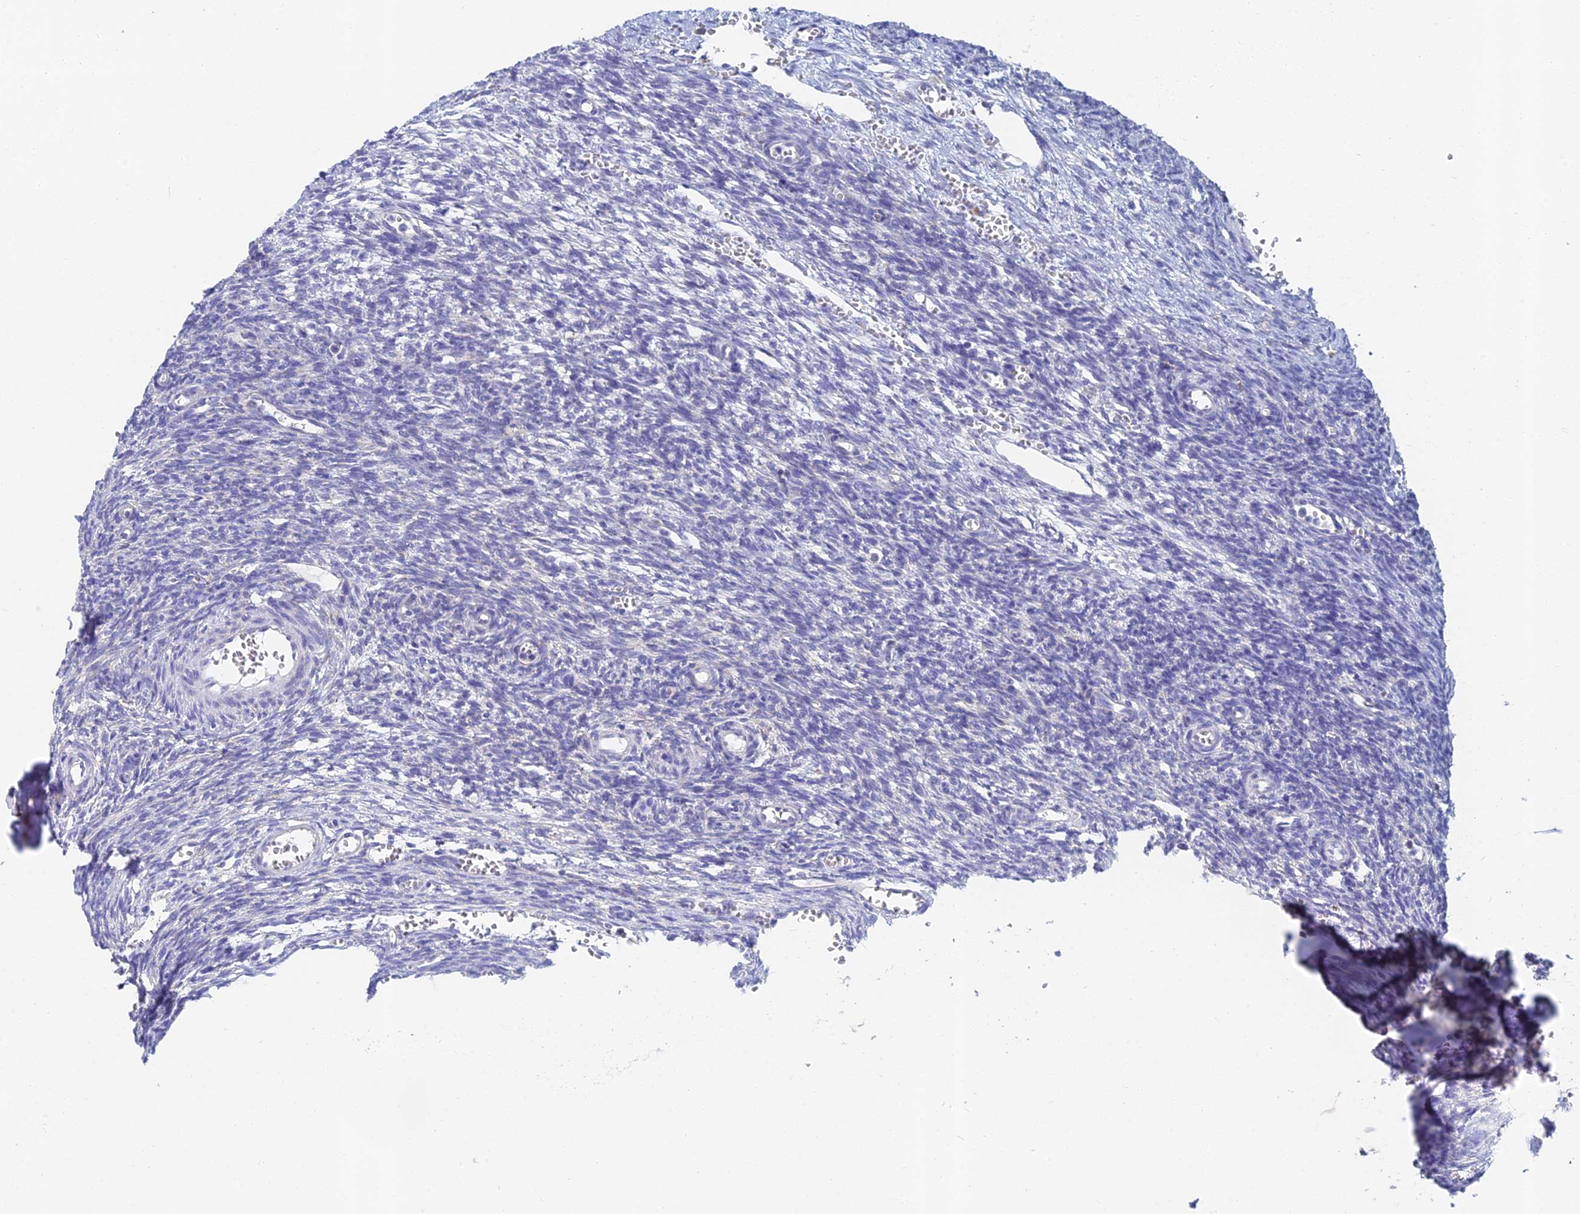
{"staining": {"intensity": "negative", "quantity": "none", "location": "none"}, "tissue": "ovary", "cell_type": "Ovarian stroma cells", "image_type": "normal", "snomed": [{"axis": "morphology", "description": "Normal tissue, NOS"}, {"axis": "topography", "description": "Ovary"}], "caption": "High power microscopy histopathology image of an immunohistochemistry (IHC) histopathology image of normal ovary, revealing no significant expression in ovarian stroma cells. Brightfield microscopy of immunohistochemistry (IHC) stained with DAB (3,3'-diaminobenzidine) (brown) and hematoxylin (blue), captured at high magnification.", "gene": "CRACR2B", "patient": {"sex": "female", "age": 39}}